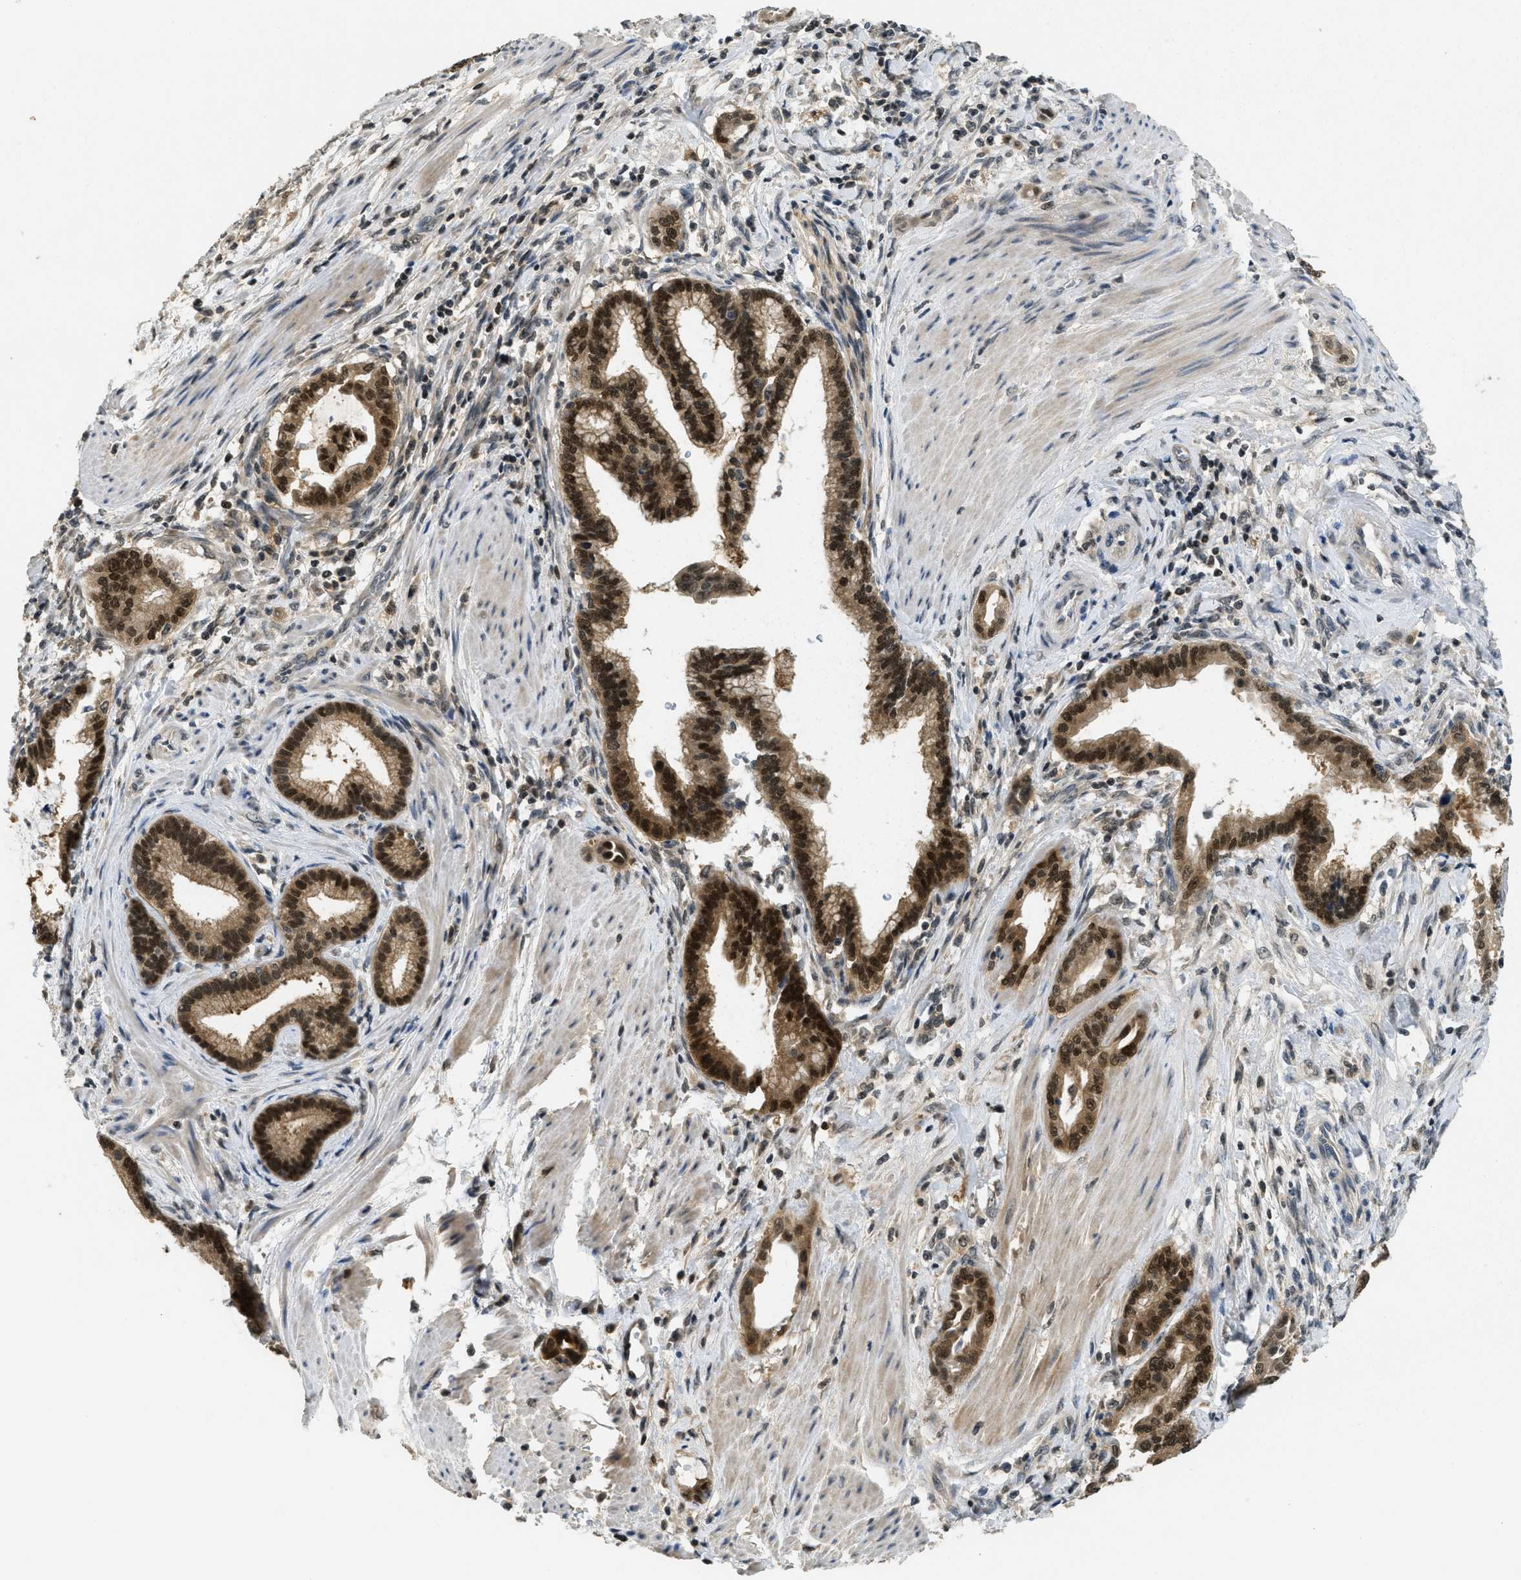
{"staining": {"intensity": "strong", "quantity": ">75%", "location": "cytoplasmic/membranous,nuclear"}, "tissue": "pancreatic cancer", "cell_type": "Tumor cells", "image_type": "cancer", "snomed": [{"axis": "morphology", "description": "Adenocarcinoma, NOS"}, {"axis": "topography", "description": "Pancreas"}], "caption": "Pancreatic cancer stained with a protein marker displays strong staining in tumor cells.", "gene": "DNAJB1", "patient": {"sex": "female", "age": 64}}